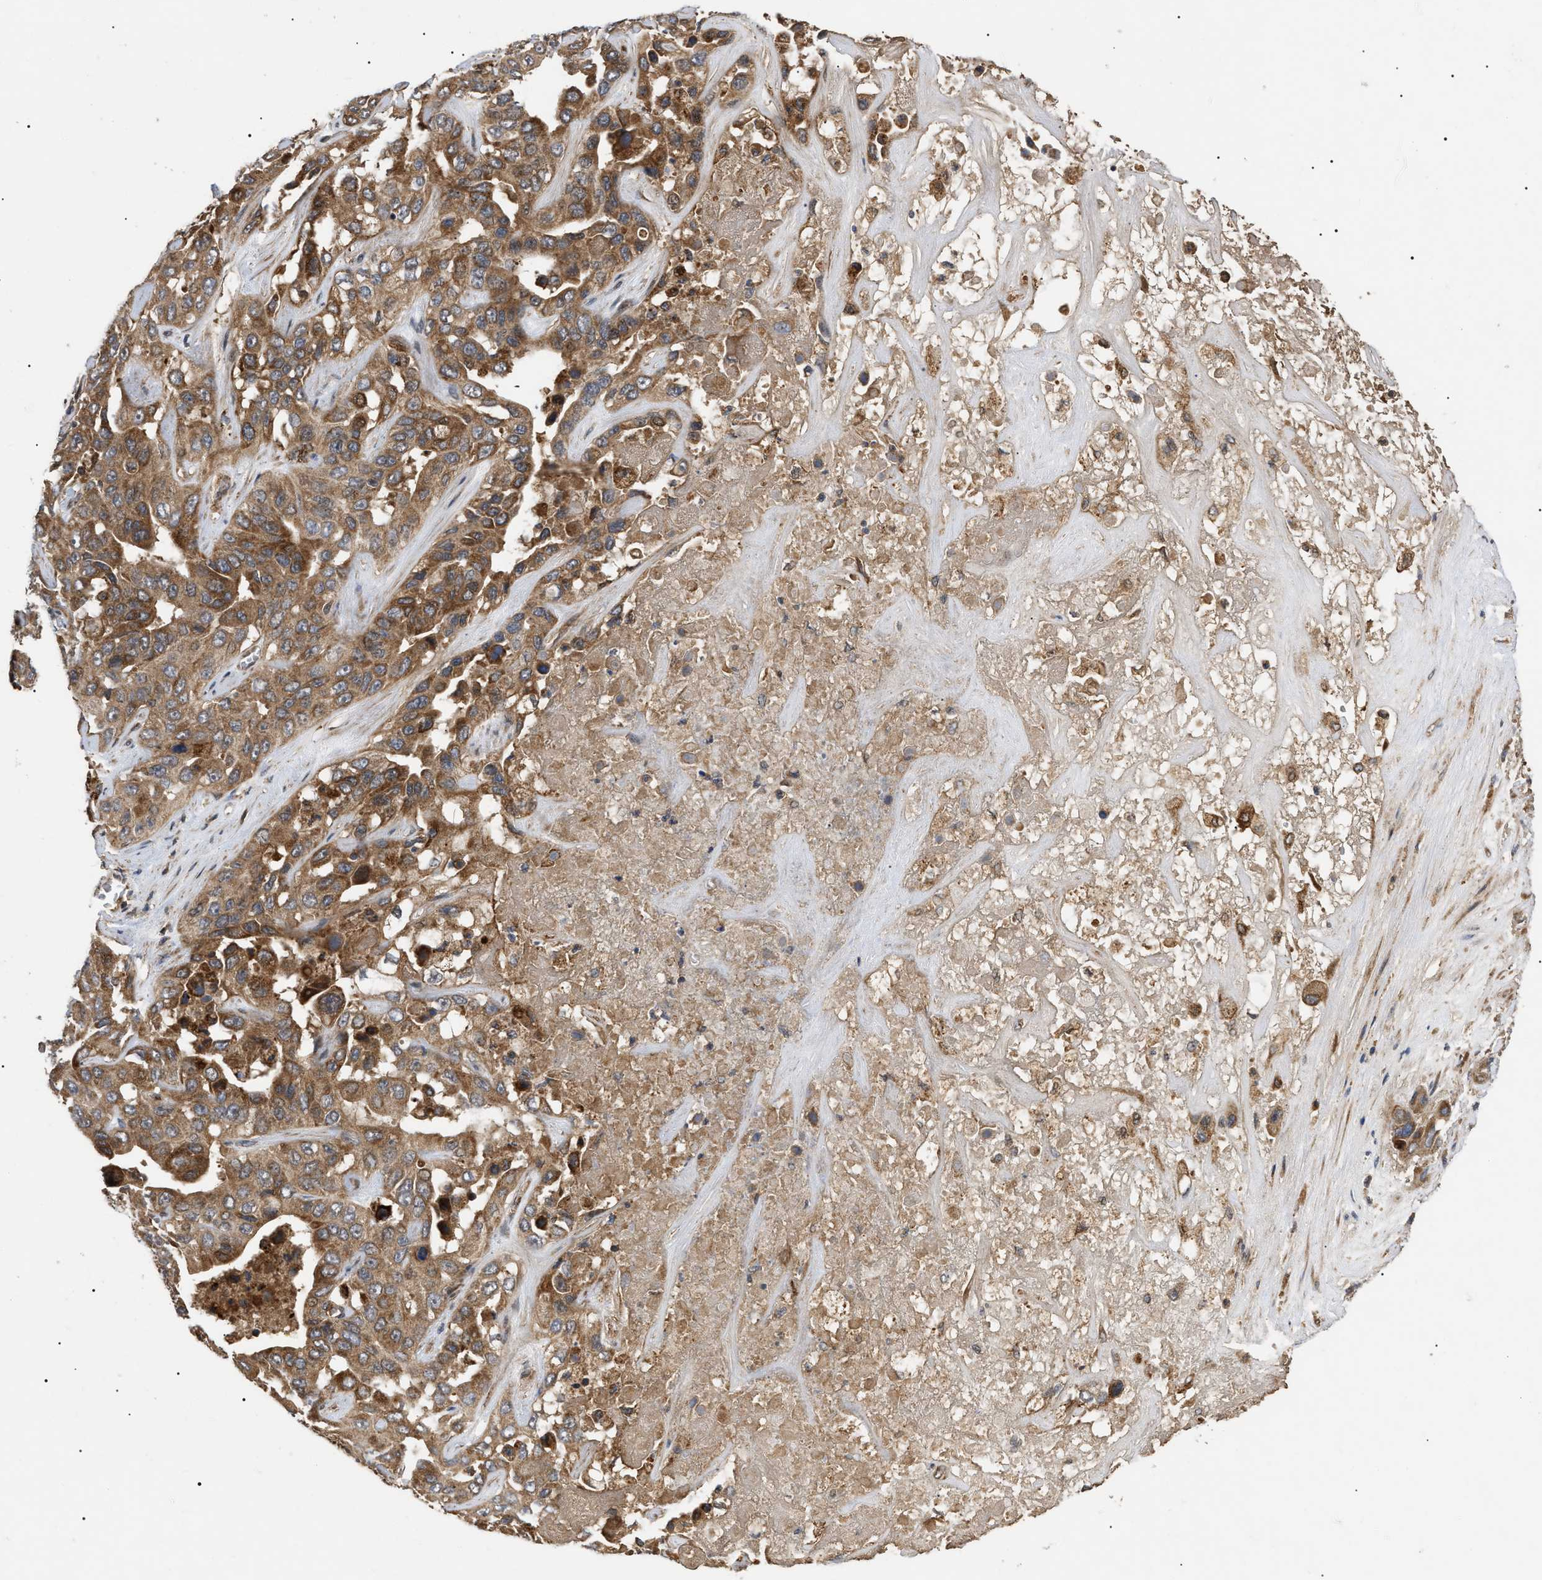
{"staining": {"intensity": "moderate", "quantity": ">75%", "location": "cytoplasmic/membranous"}, "tissue": "liver cancer", "cell_type": "Tumor cells", "image_type": "cancer", "snomed": [{"axis": "morphology", "description": "Cholangiocarcinoma"}, {"axis": "topography", "description": "Liver"}], "caption": "A micrograph of human cholangiocarcinoma (liver) stained for a protein exhibits moderate cytoplasmic/membranous brown staining in tumor cells.", "gene": "ASTL", "patient": {"sex": "female", "age": 52}}